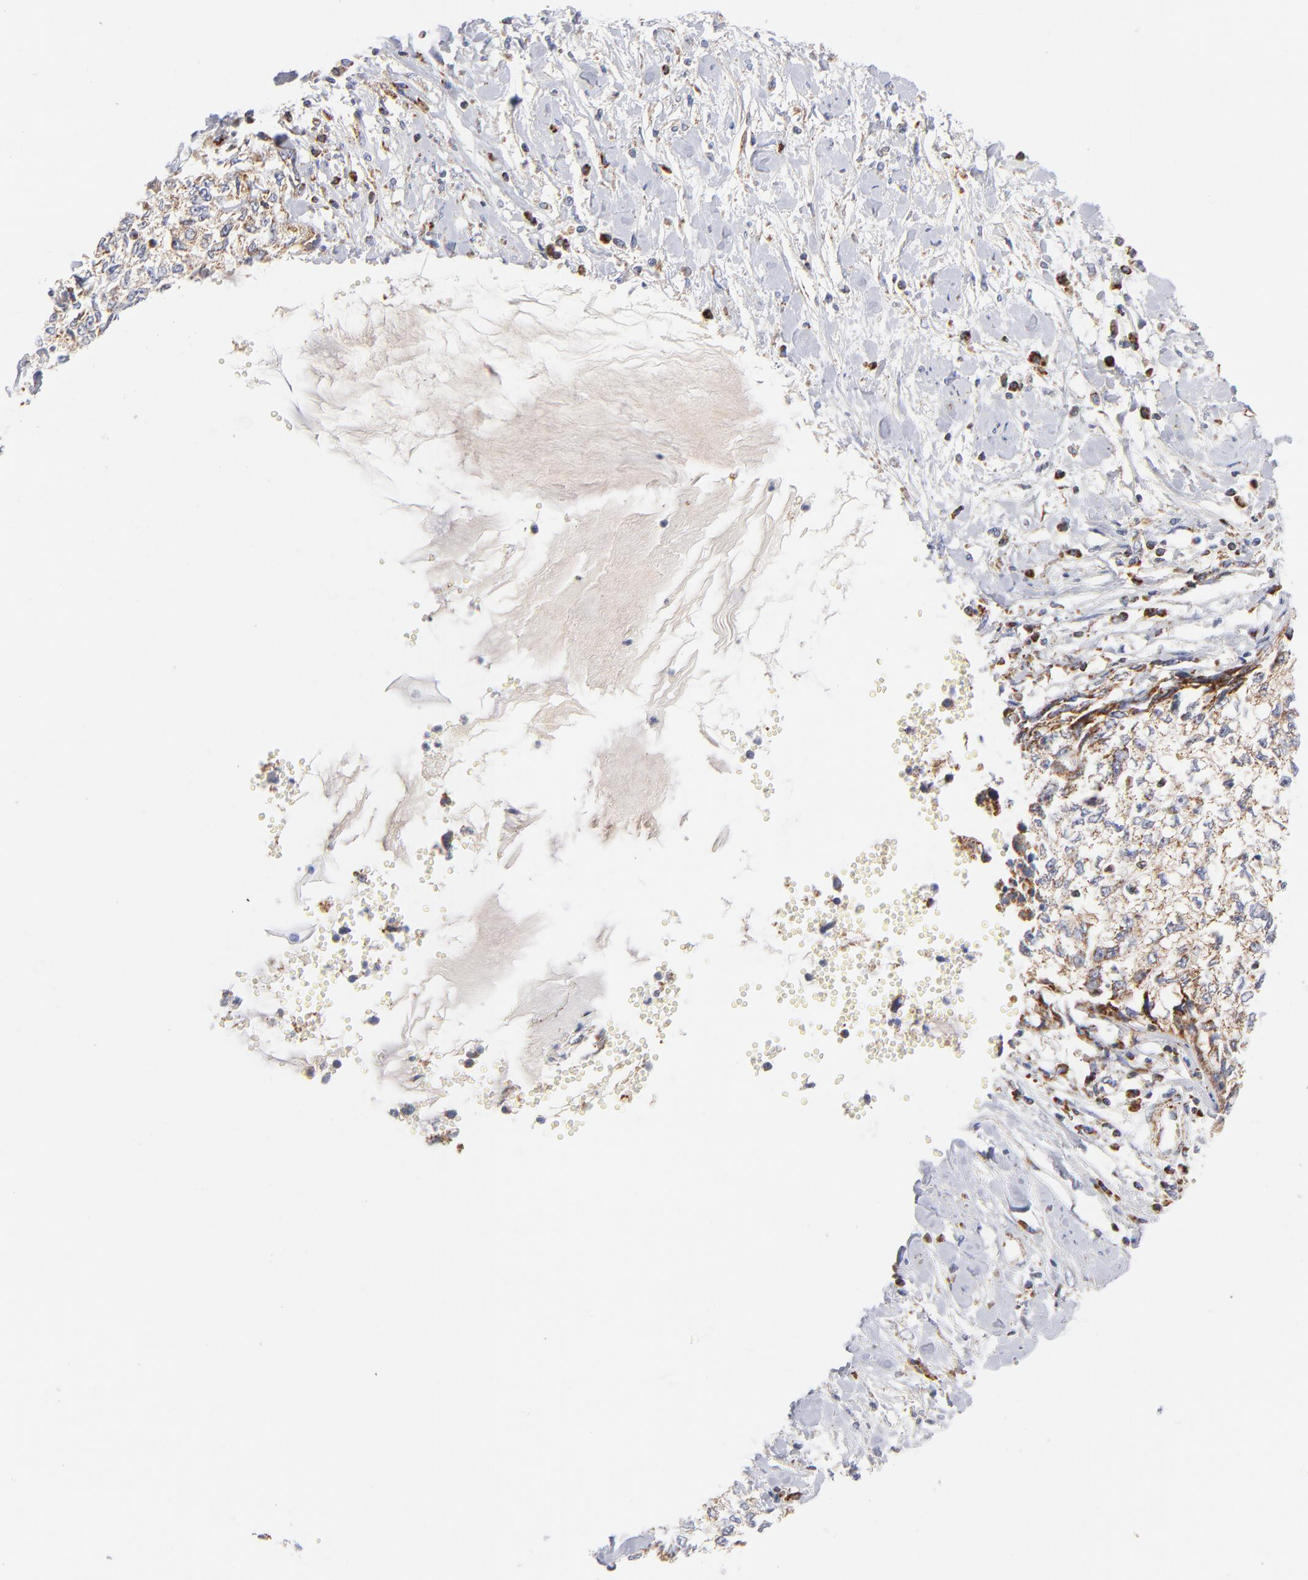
{"staining": {"intensity": "moderate", "quantity": ">75%", "location": "cytoplasmic/membranous"}, "tissue": "cervical cancer", "cell_type": "Tumor cells", "image_type": "cancer", "snomed": [{"axis": "morphology", "description": "Normal tissue, NOS"}, {"axis": "morphology", "description": "Squamous cell carcinoma, NOS"}, {"axis": "topography", "description": "Cervix"}], "caption": "Human cervical squamous cell carcinoma stained with a brown dye displays moderate cytoplasmic/membranous positive staining in about >75% of tumor cells.", "gene": "DLAT", "patient": {"sex": "female", "age": 45}}